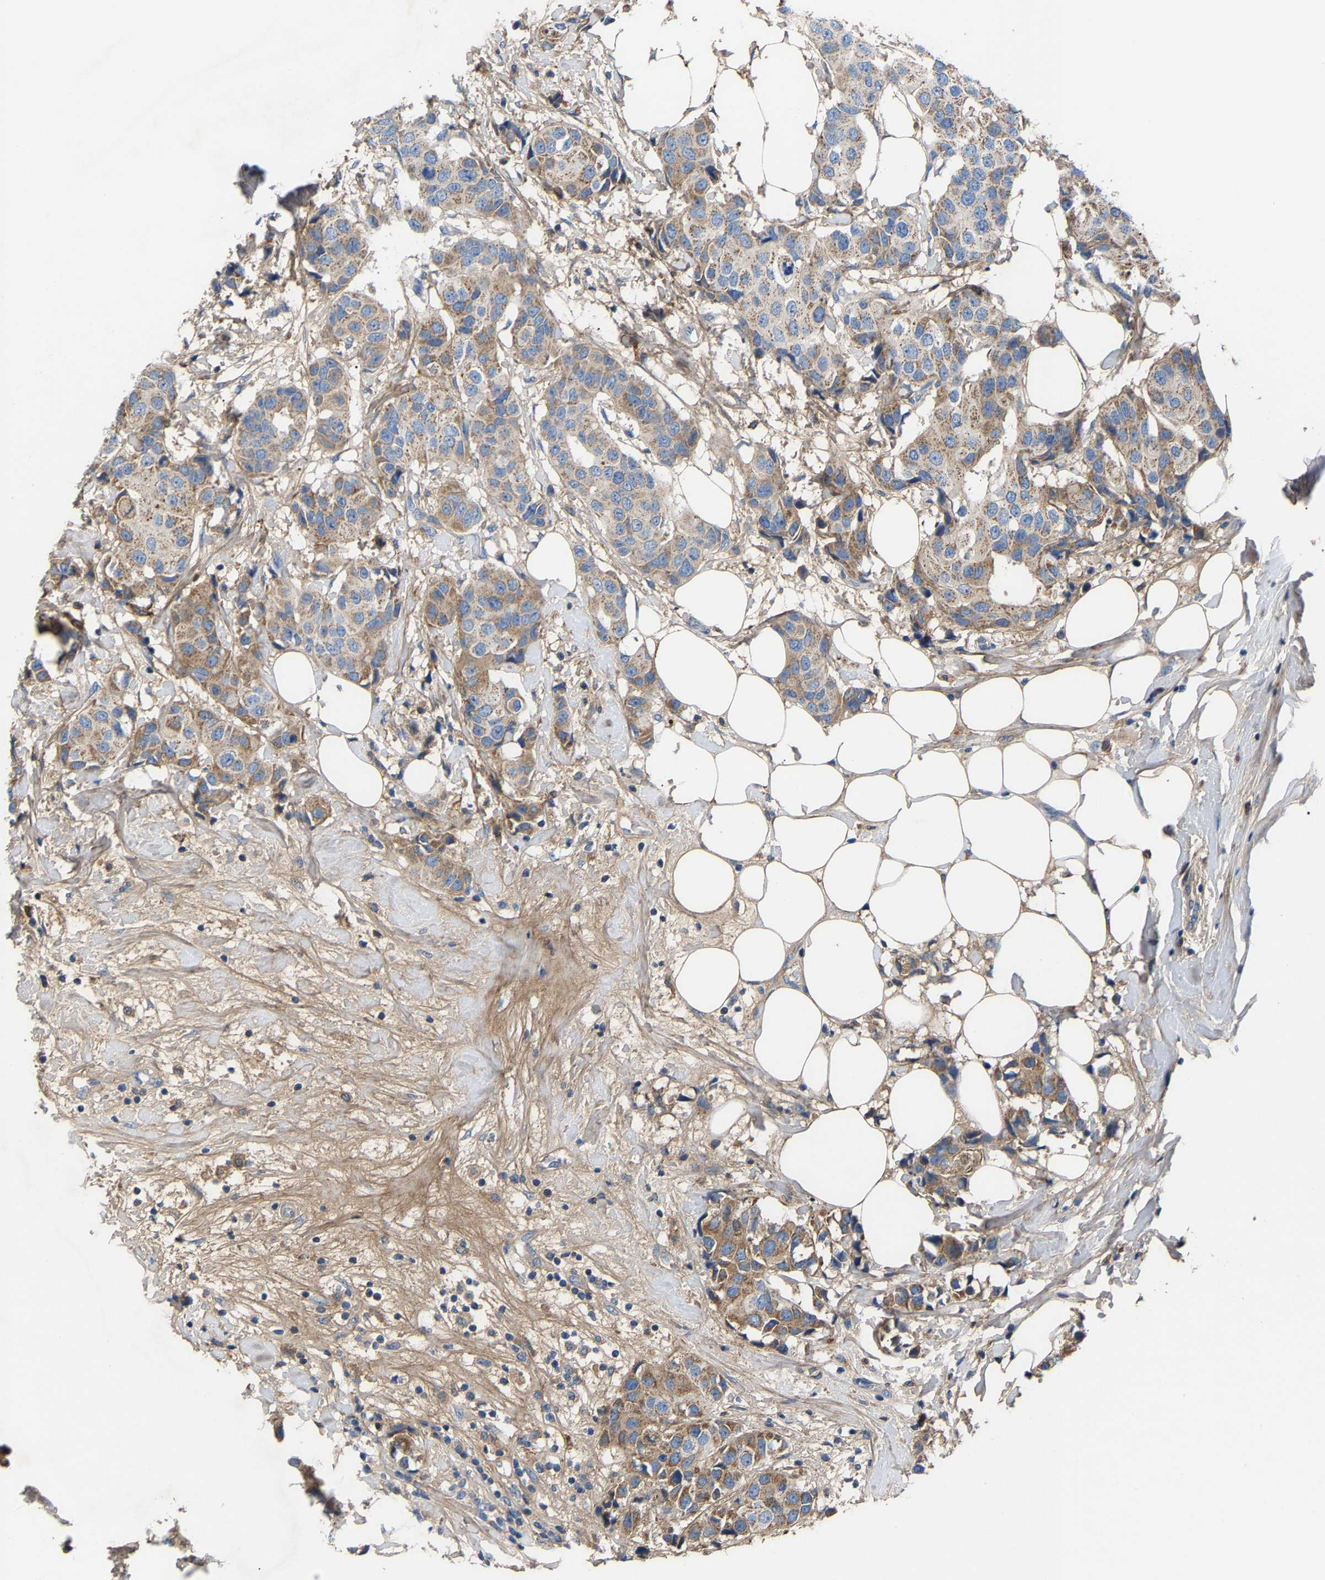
{"staining": {"intensity": "moderate", "quantity": ">75%", "location": "cytoplasmic/membranous"}, "tissue": "breast cancer", "cell_type": "Tumor cells", "image_type": "cancer", "snomed": [{"axis": "morphology", "description": "Normal tissue, NOS"}, {"axis": "morphology", "description": "Duct carcinoma"}, {"axis": "topography", "description": "Breast"}], "caption": "Protein expression analysis of invasive ductal carcinoma (breast) exhibits moderate cytoplasmic/membranous expression in about >75% of tumor cells.", "gene": "CCDC171", "patient": {"sex": "female", "age": 39}}